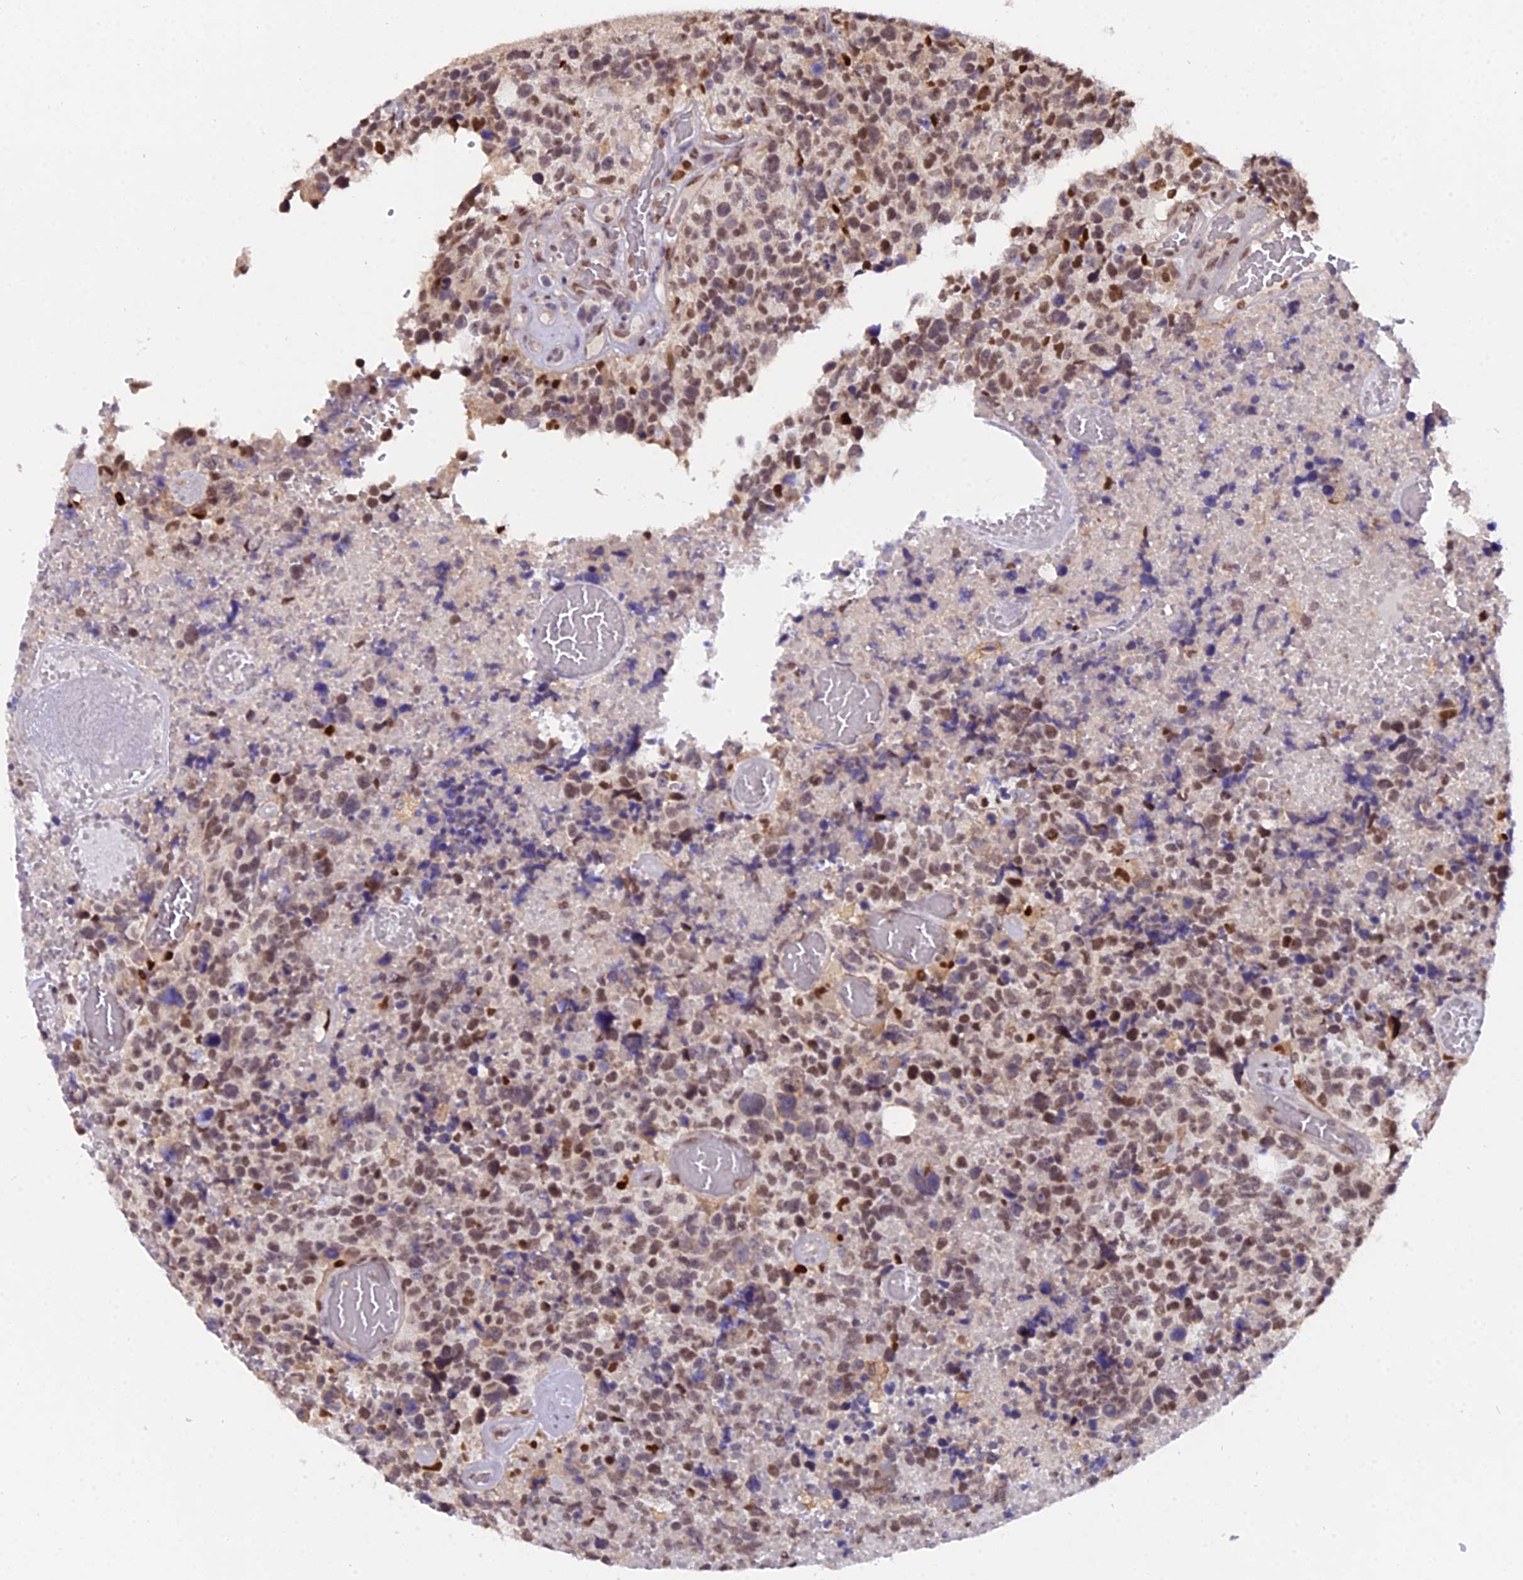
{"staining": {"intensity": "moderate", "quantity": ">75%", "location": "nuclear"}, "tissue": "glioma", "cell_type": "Tumor cells", "image_type": "cancer", "snomed": [{"axis": "morphology", "description": "Glioma, malignant, High grade"}, {"axis": "topography", "description": "Brain"}], "caption": "Tumor cells show medium levels of moderate nuclear expression in about >75% of cells in human glioma.", "gene": "FAM118B", "patient": {"sex": "male", "age": 69}}